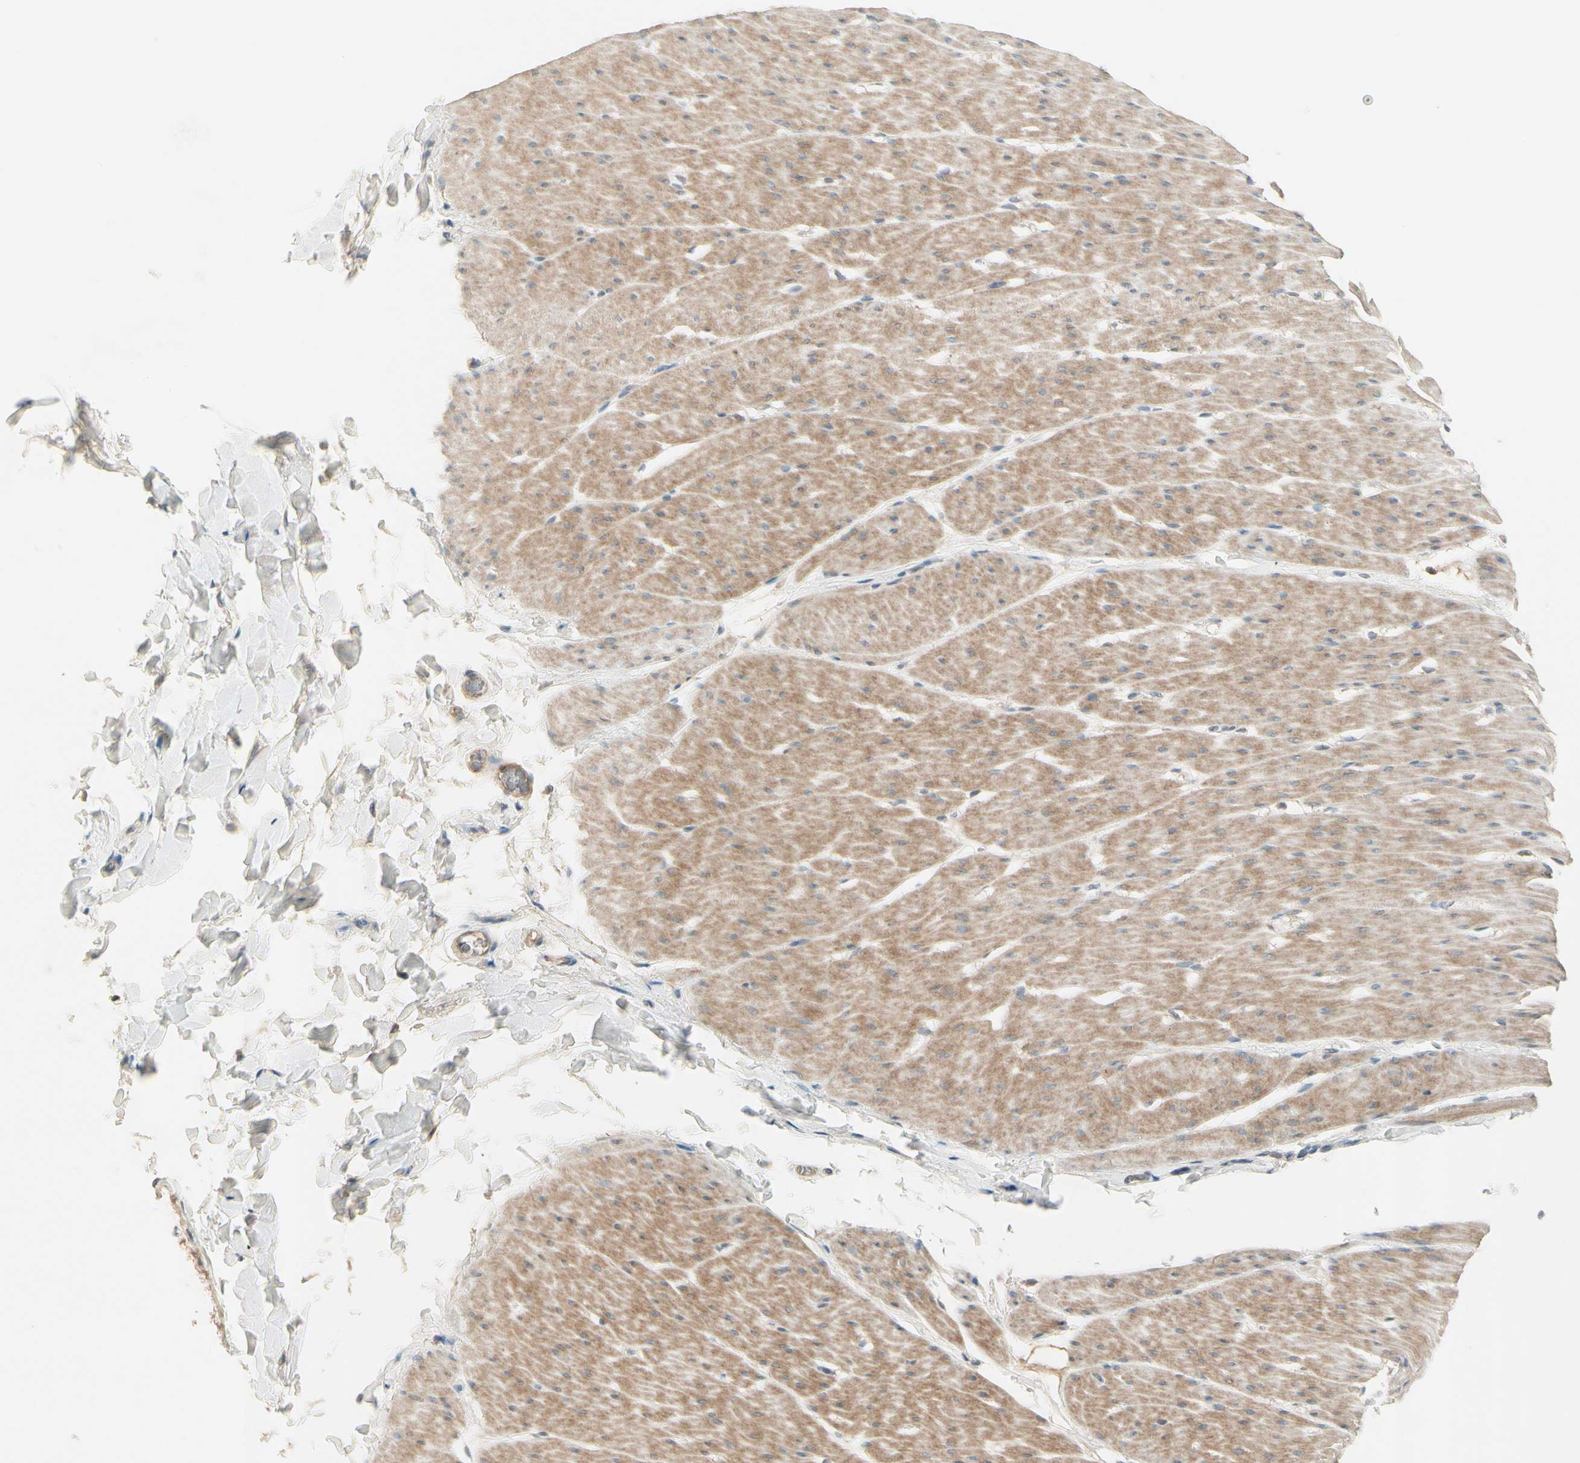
{"staining": {"intensity": "moderate", "quantity": ">75%", "location": "cytoplasmic/membranous"}, "tissue": "smooth muscle", "cell_type": "Smooth muscle cells", "image_type": "normal", "snomed": [{"axis": "morphology", "description": "Normal tissue, NOS"}, {"axis": "topography", "description": "Smooth muscle"}, {"axis": "topography", "description": "Colon"}], "caption": "Smooth muscle stained for a protein (brown) displays moderate cytoplasmic/membranous positive positivity in approximately >75% of smooth muscle cells.", "gene": "PPP3CB", "patient": {"sex": "male", "age": 67}}